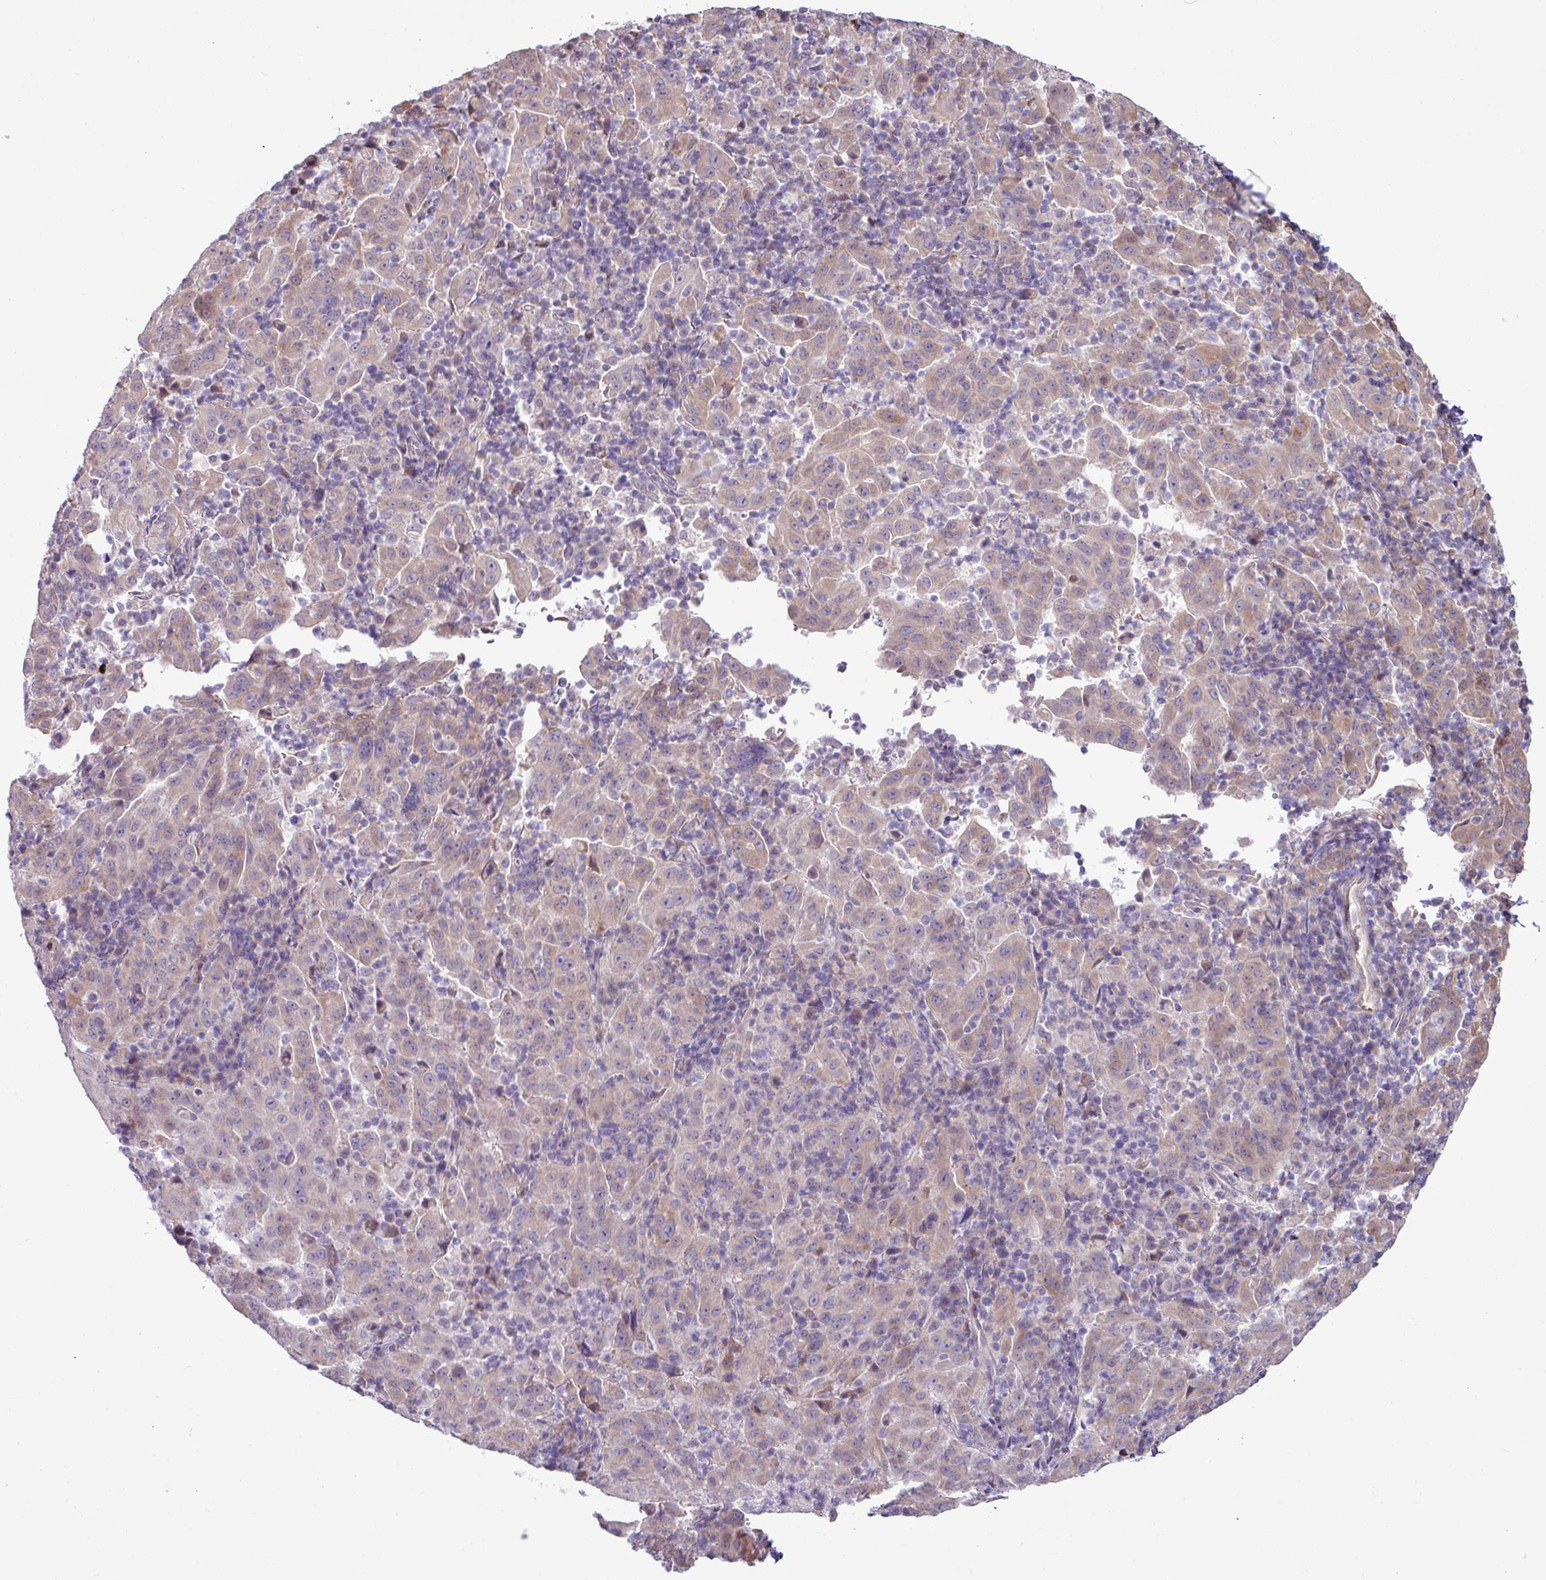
{"staining": {"intensity": "weak", "quantity": ">75%", "location": "cytoplasmic/membranous"}, "tissue": "pancreatic cancer", "cell_type": "Tumor cells", "image_type": "cancer", "snomed": [{"axis": "morphology", "description": "Adenocarcinoma, NOS"}, {"axis": "topography", "description": "Pancreas"}], "caption": "Immunohistochemical staining of pancreatic cancer (adenocarcinoma) displays low levels of weak cytoplasmic/membranous expression in about >75% of tumor cells.", "gene": "IRGC", "patient": {"sex": "male", "age": 63}}